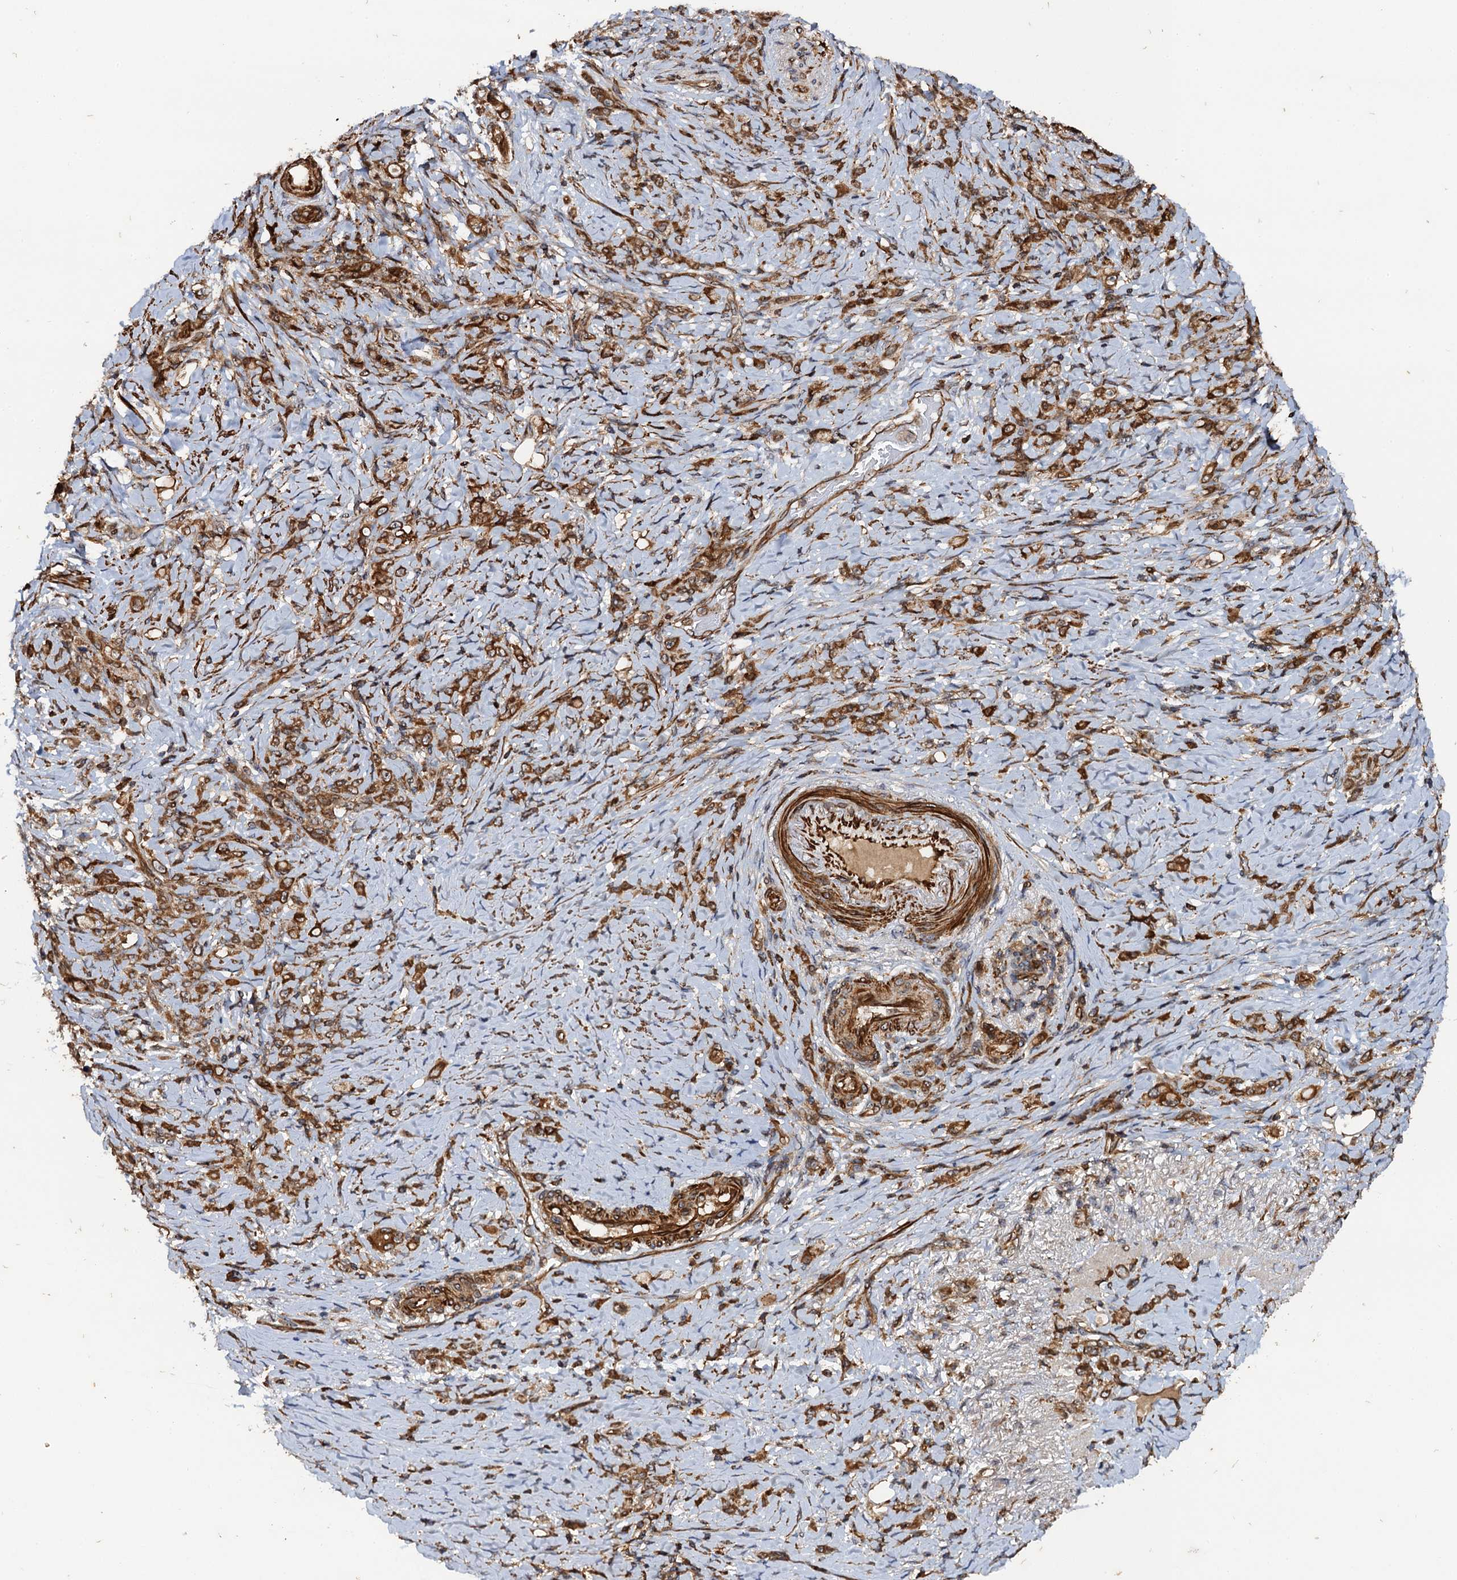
{"staining": {"intensity": "moderate", "quantity": ">75%", "location": "cytoplasmic/membranous"}, "tissue": "stomach cancer", "cell_type": "Tumor cells", "image_type": "cancer", "snomed": [{"axis": "morphology", "description": "Adenocarcinoma, NOS"}, {"axis": "topography", "description": "Stomach"}], "caption": "The immunohistochemical stain labels moderate cytoplasmic/membranous expression in tumor cells of adenocarcinoma (stomach) tissue. (DAB (3,3'-diaminobenzidine) IHC, brown staining for protein, blue staining for nuclei).", "gene": "BORA", "patient": {"sex": "female", "age": 79}}